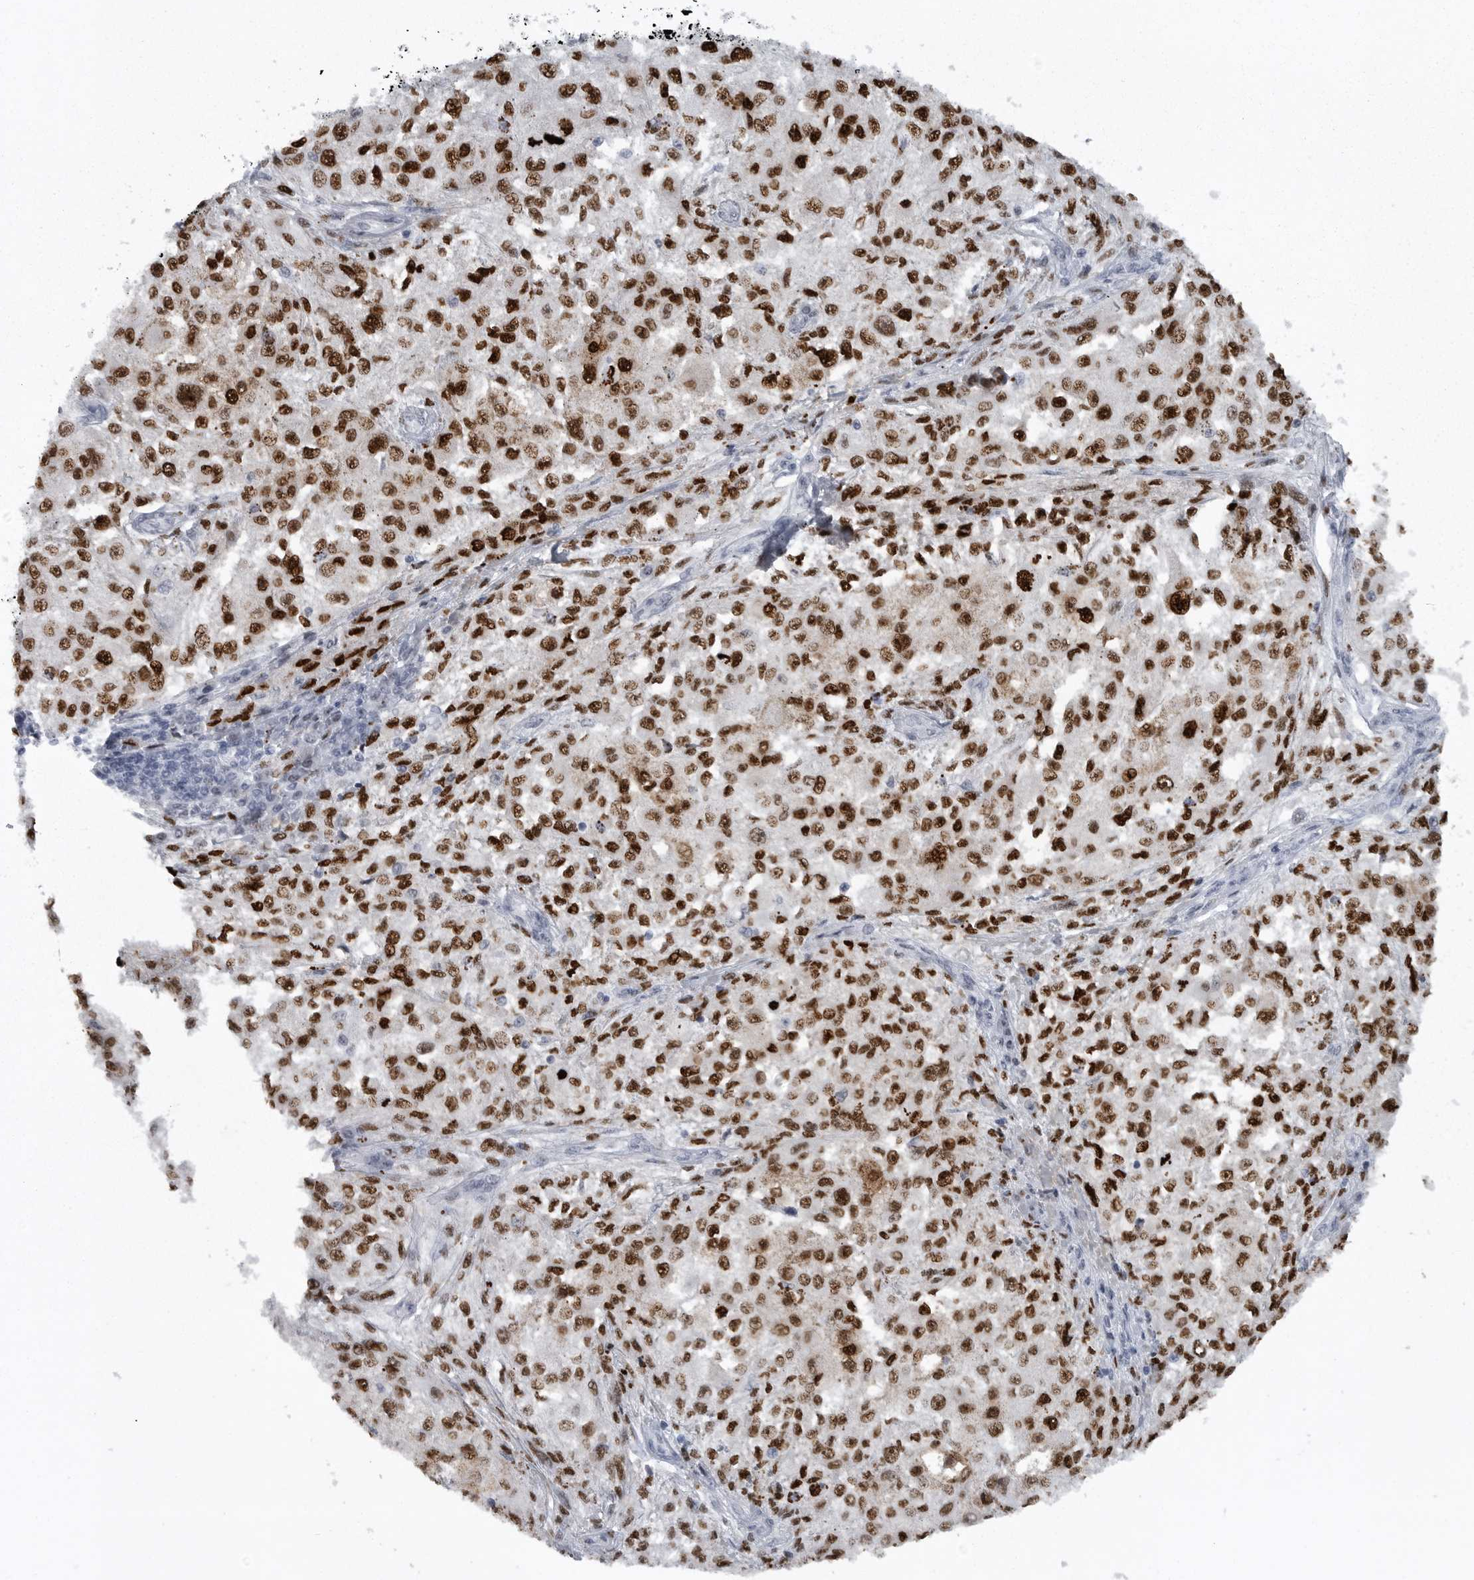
{"staining": {"intensity": "strong", "quantity": ">75%", "location": "nuclear"}, "tissue": "melanoma", "cell_type": "Tumor cells", "image_type": "cancer", "snomed": [{"axis": "morphology", "description": "Necrosis, NOS"}, {"axis": "morphology", "description": "Malignant melanoma, NOS"}, {"axis": "topography", "description": "Skin"}], "caption": "A histopathology image showing strong nuclear expression in approximately >75% of tumor cells in melanoma, as visualized by brown immunohistochemical staining.", "gene": "HMGN3", "patient": {"sex": "female", "age": 87}}